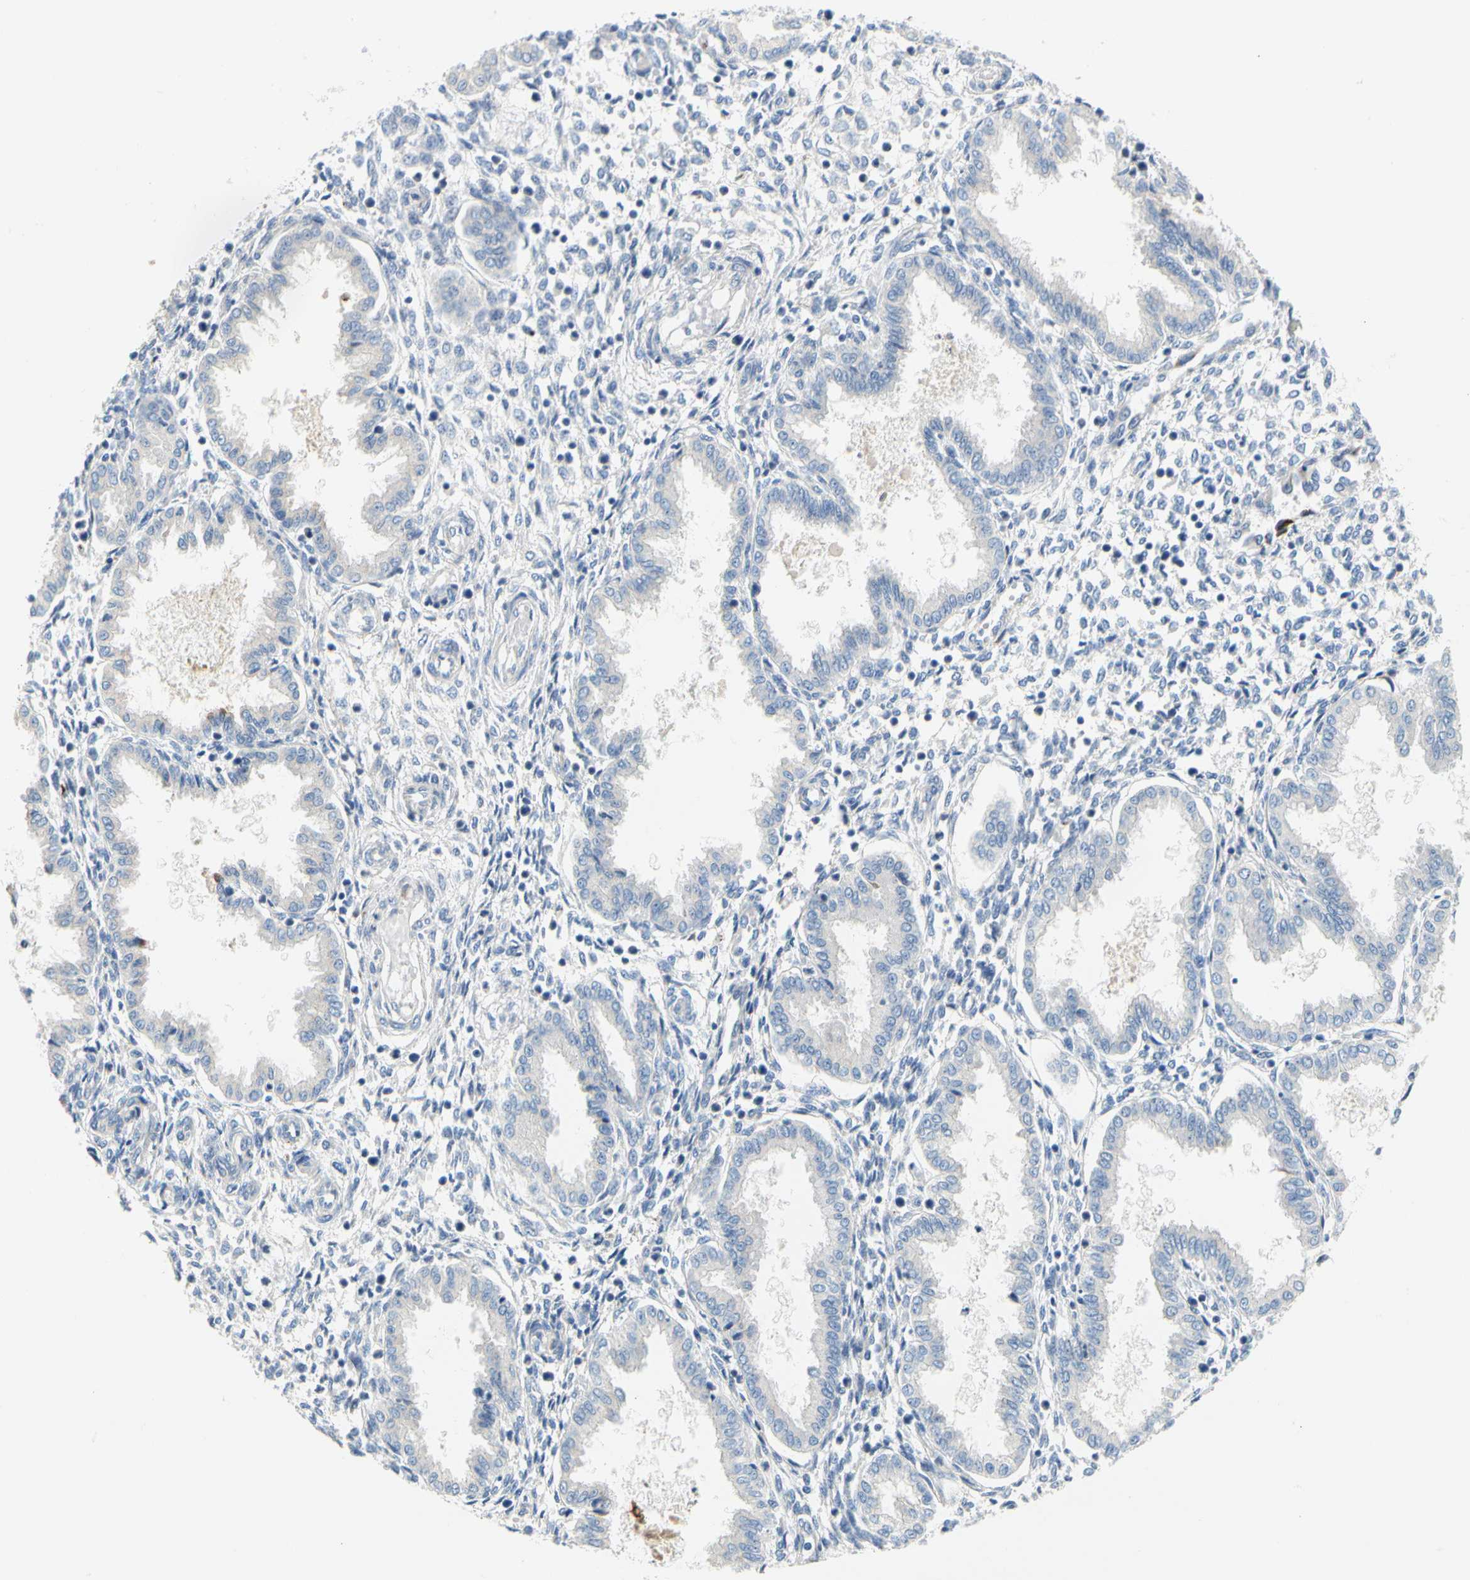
{"staining": {"intensity": "negative", "quantity": "none", "location": "none"}, "tissue": "endometrium", "cell_type": "Cells in endometrial stroma", "image_type": "normal", "snomed": [{"axis": "morphology", "description": "Normal tissue, NOS"}, {"axis": "topography", "description": "Endometrium"}], "caption": "Cells in endometrial stroma show no significant protein positivity in benign endometrium. (DAB (3,3'-diaminobenzidine) immunohistochemistry with hematoxylin counter stain).", "gene": "ZNF236", "patient": {"sex": "female", "age": 33}}